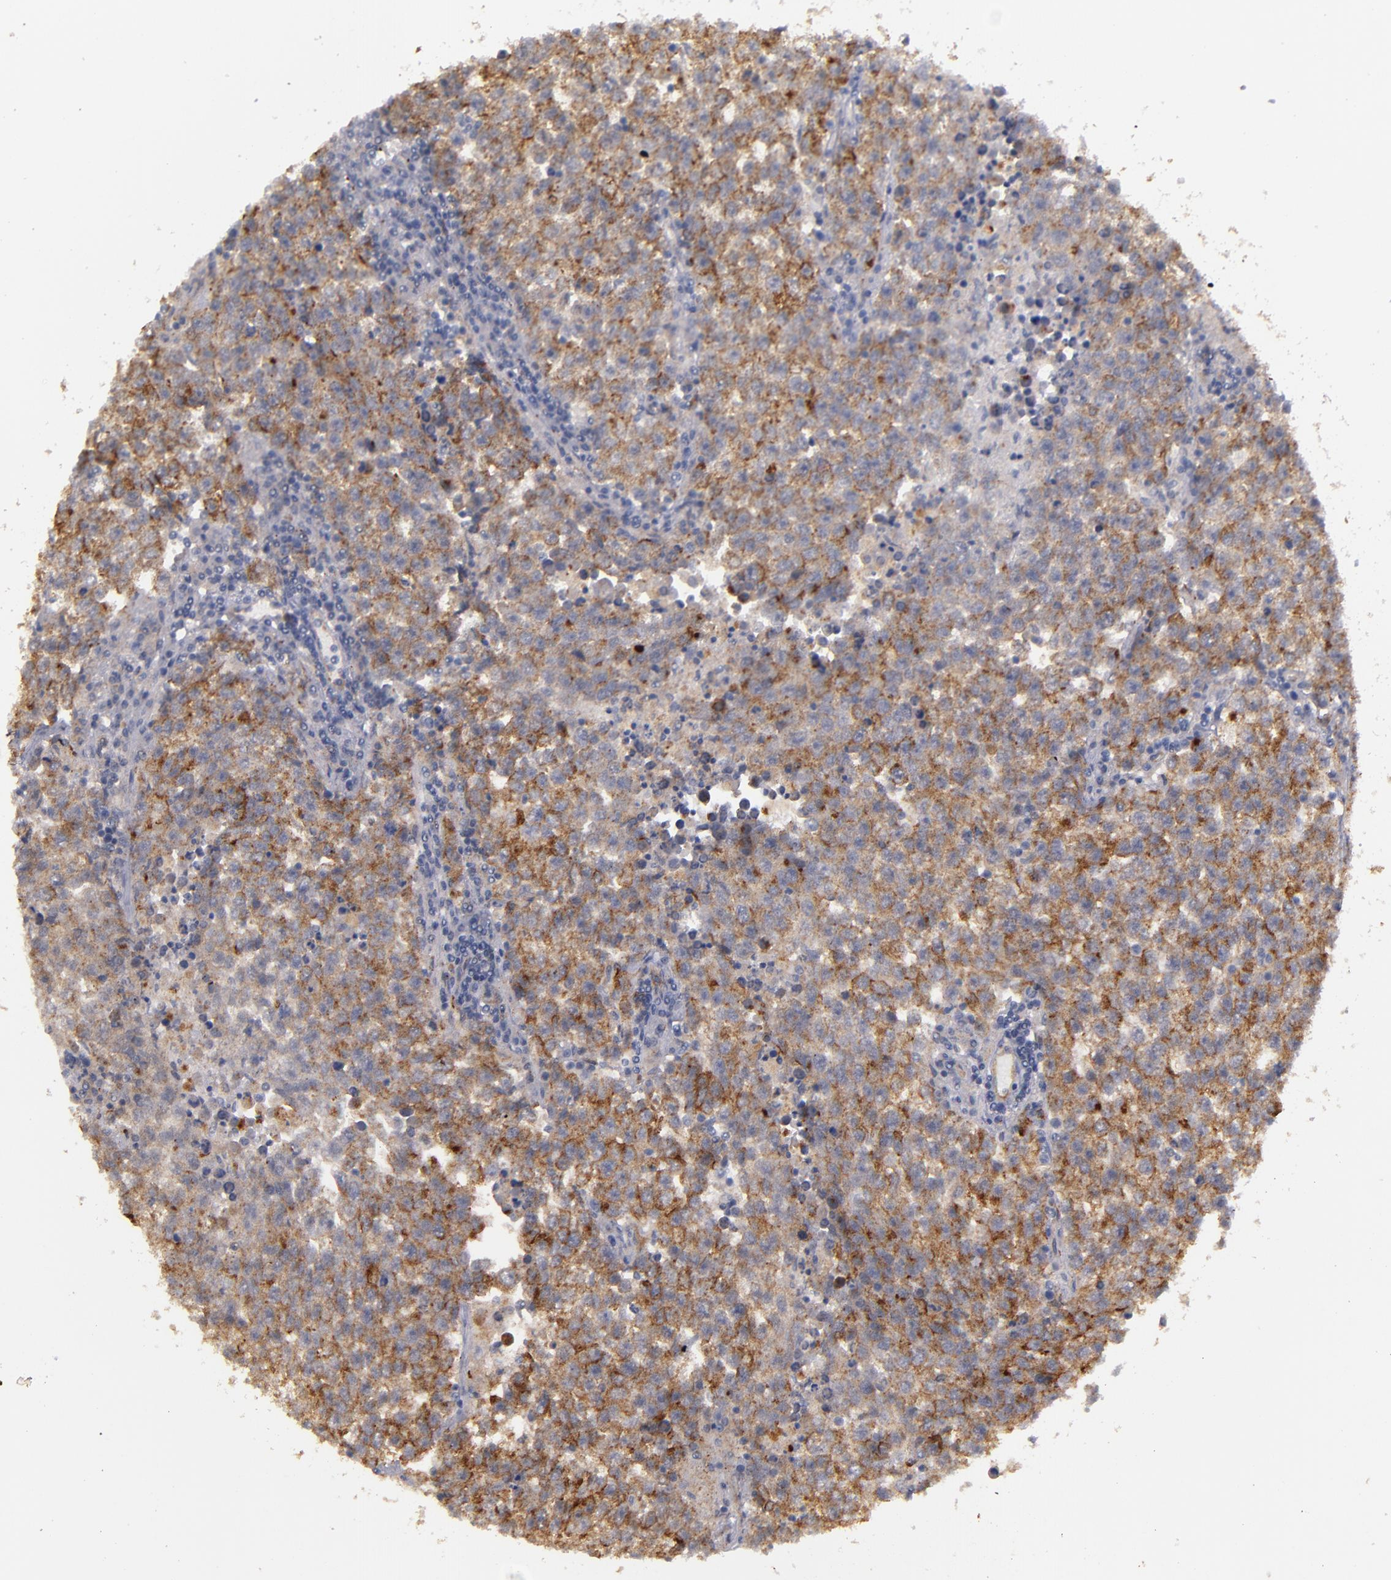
{"staining": {"intensity": "moderate", "quantity": ">75%", "location": "cytoplasmic/membranous"}, "tissue": "testis cancer", "cell_type": "Tumor cells", "image_type": "cancer", "snomed": [{"axis": "morphology", "description": "Seminoma, NOS"}, {"axis": "topography", "description": "Testis"}], "caption": "Testis seminoma was stained to show a protein in brown. There is medium levels of moderate cytoplasmic/membranous expression in about >75% of tumor cells. (Brightfield microscopy of DAB IHC at high magnification).", "gene": "STX3", "patient": {"sex": "male", "age": 36}}